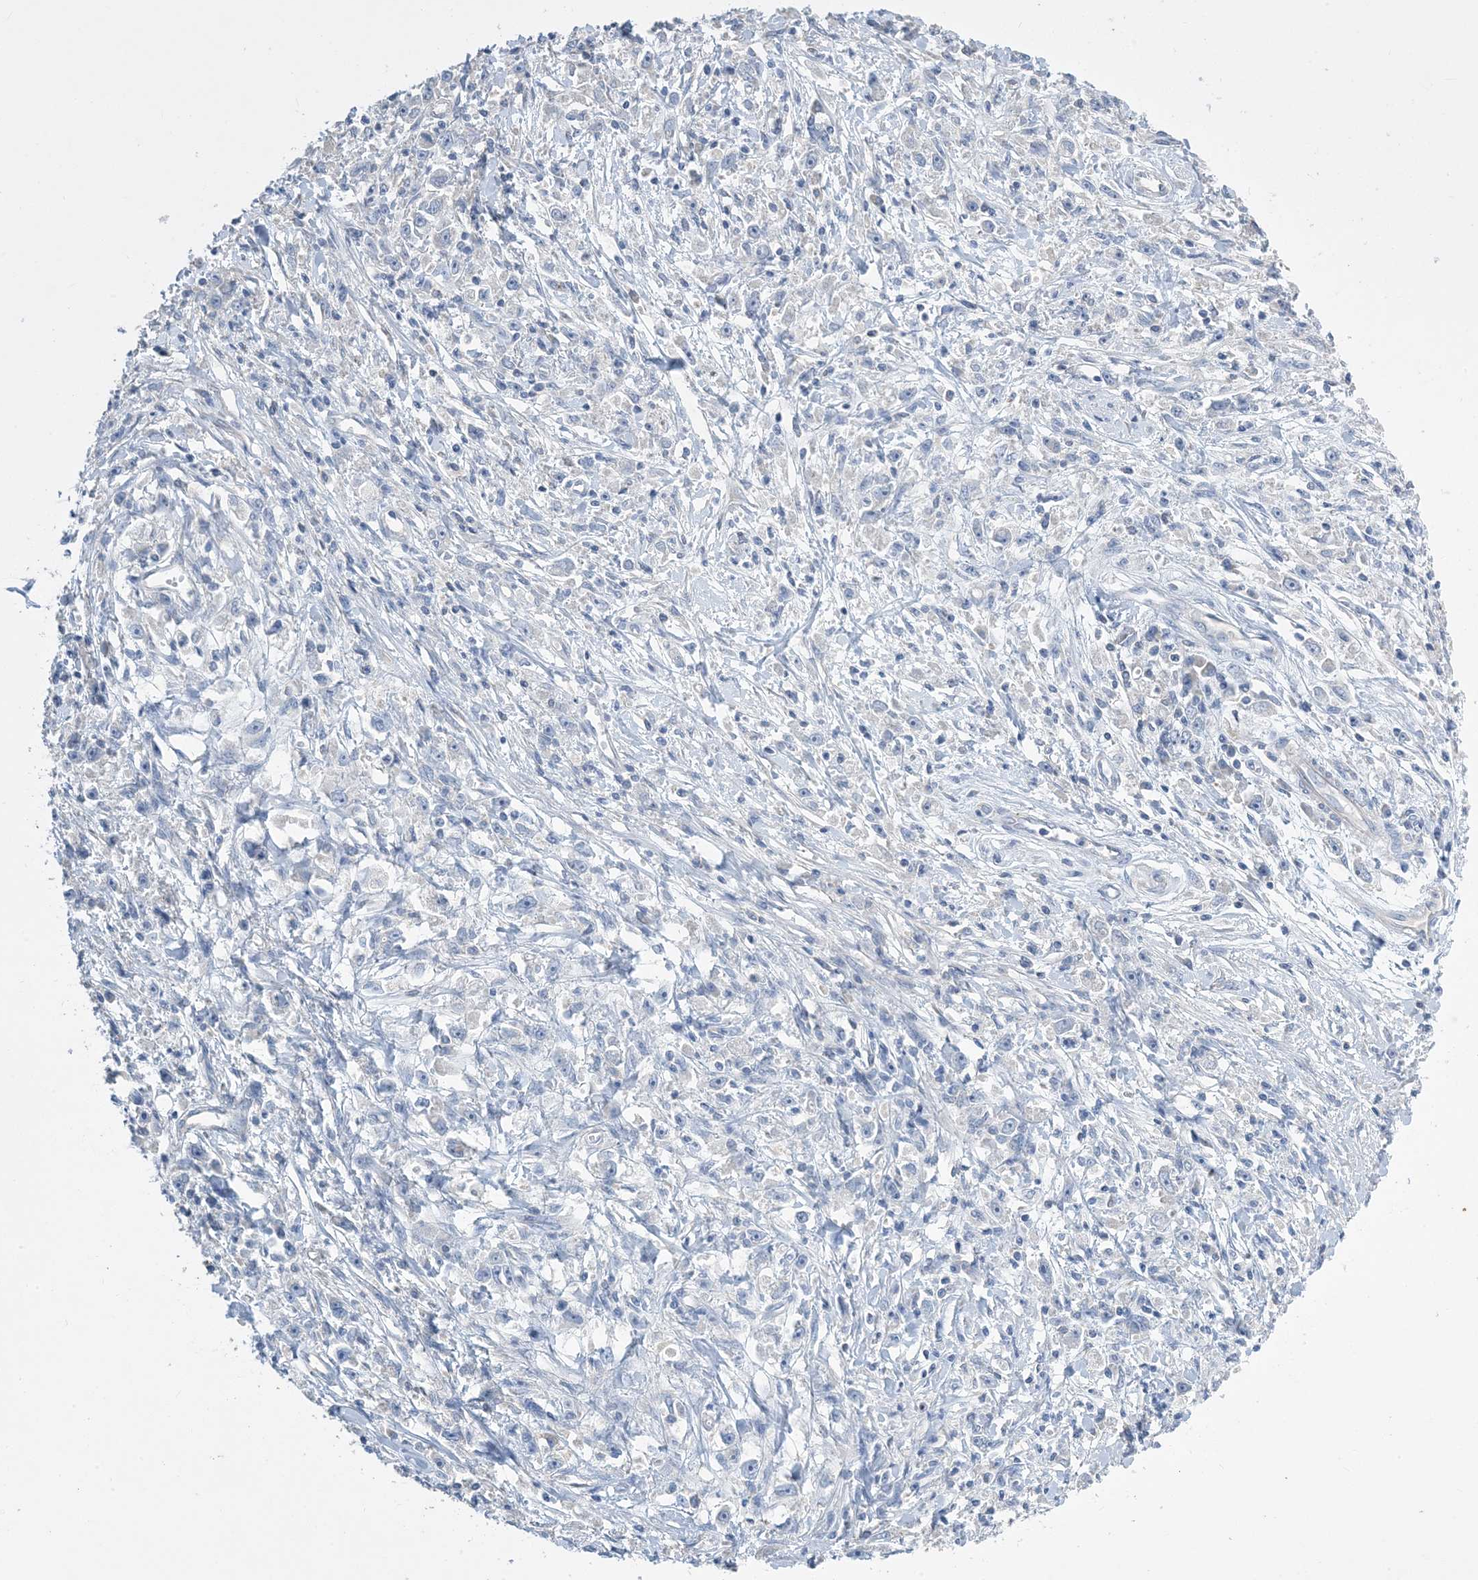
{"staining": {"intensity": "negative", "quantity": "none", "location": "none"}, "tissue": "stomach cancer", "cell_type": "Tumor cells", "image_type": "cancer", "snomed": [{"axis": "morphology", "description": "Adenocarcinoma, NOS"}, {"axis": "topography", "description": "Stomach"}], "caption": "This is an immunohistochemistry histopathology image of stomach adenocarcinoma. There is no staining in tumor cells.", "gene": "KPRP", "patient": {"sex": "female", "age": 59}}